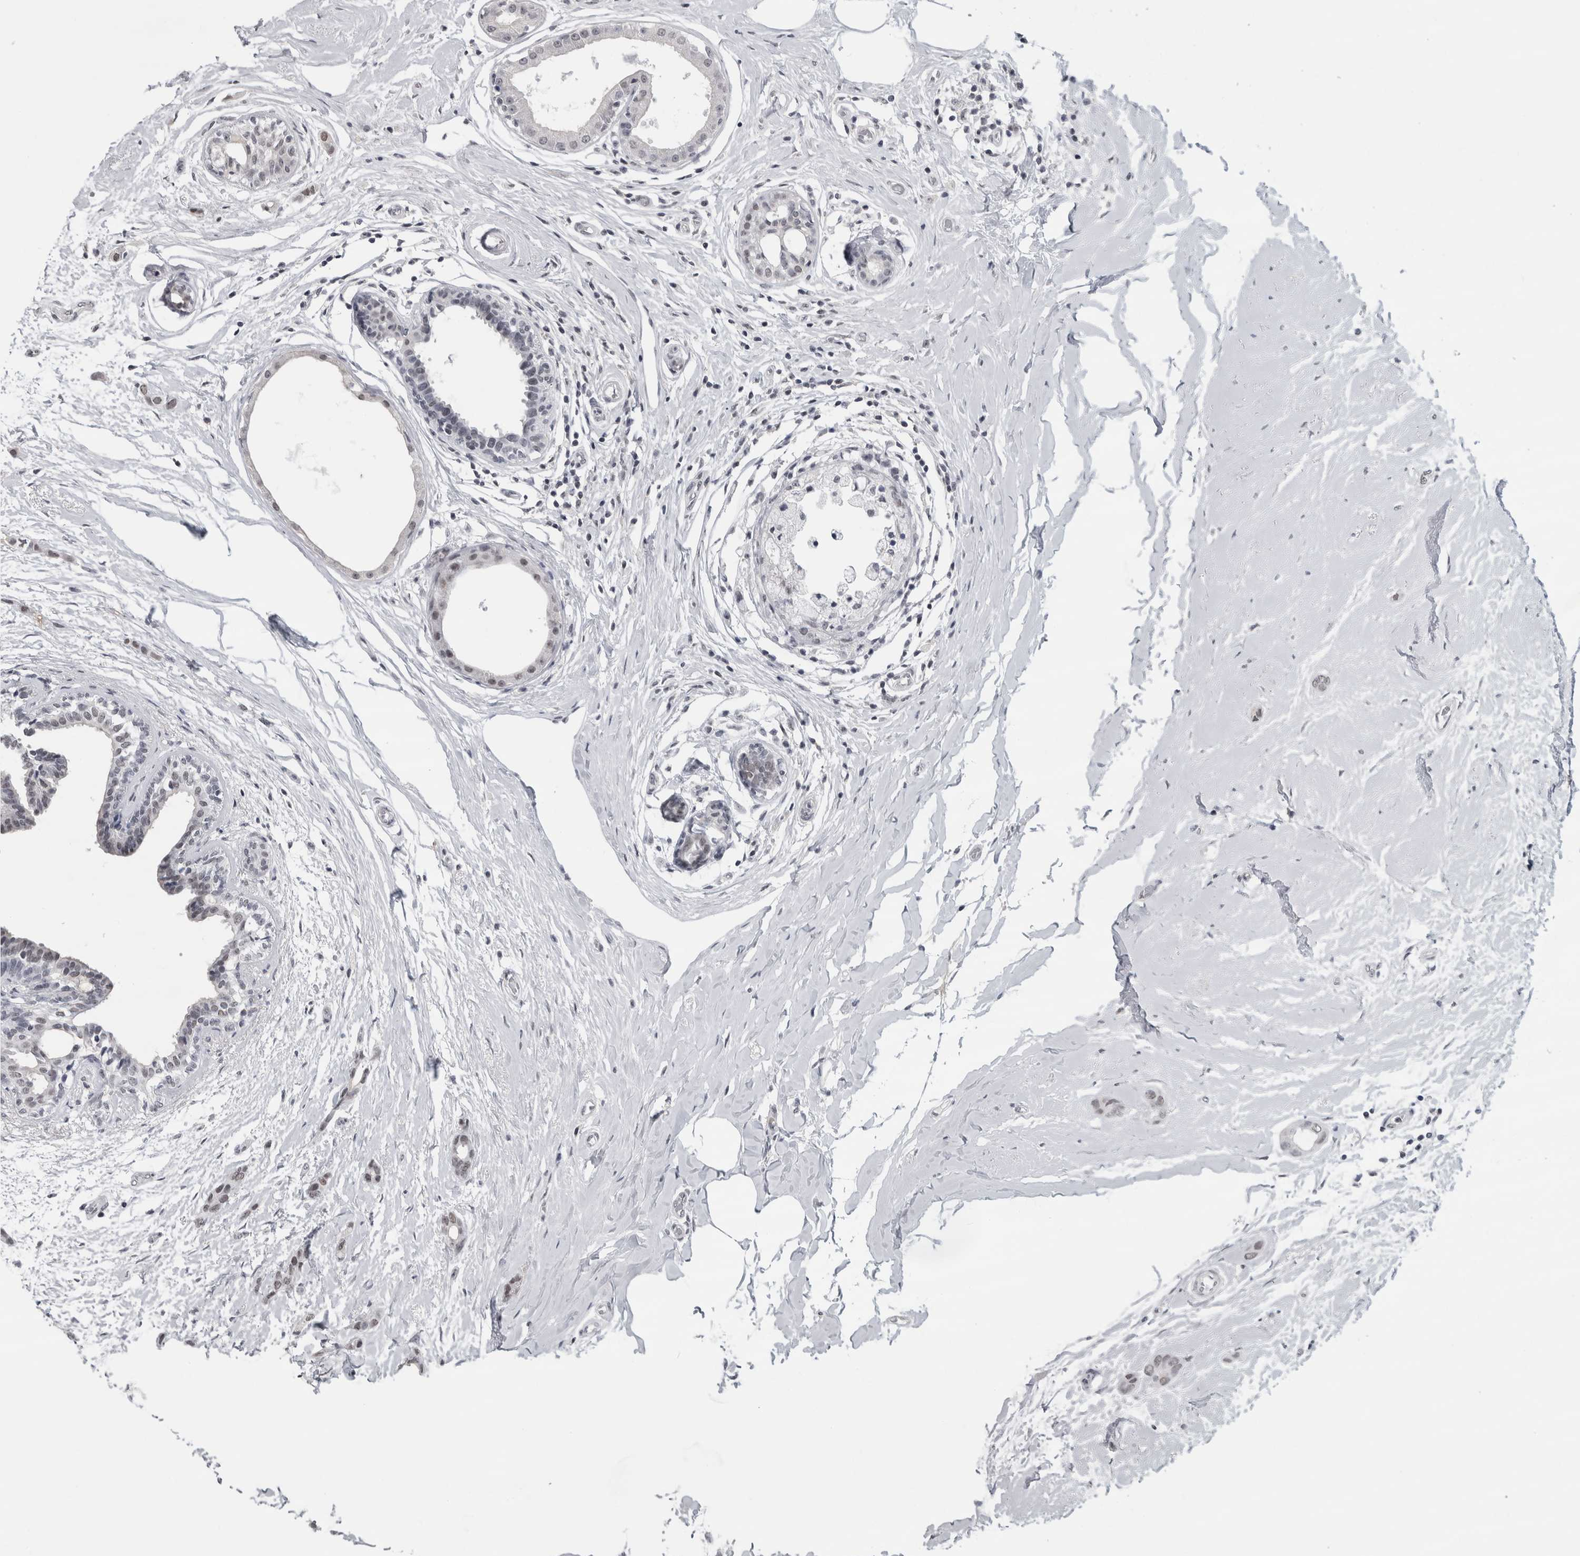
{"staining": {"intensity": "weak", "quantity": "<25%", "location": "nuclear"}, "tissue": "breast cancer", "cell_type": "Tumor cells", "image_type": "cancer", "snomed": [{"axis": "morphology", "description": "Duct carcinoma"}, {"axis": "topography", "description": "Breast"}], "caption": "Immunohistochemical staining of invasive ductal carcinoma (breast) reveals no significant positivity in tumor cells.", "gene": "ARID4B", "patient": {"sex": "female", "age": 55}}